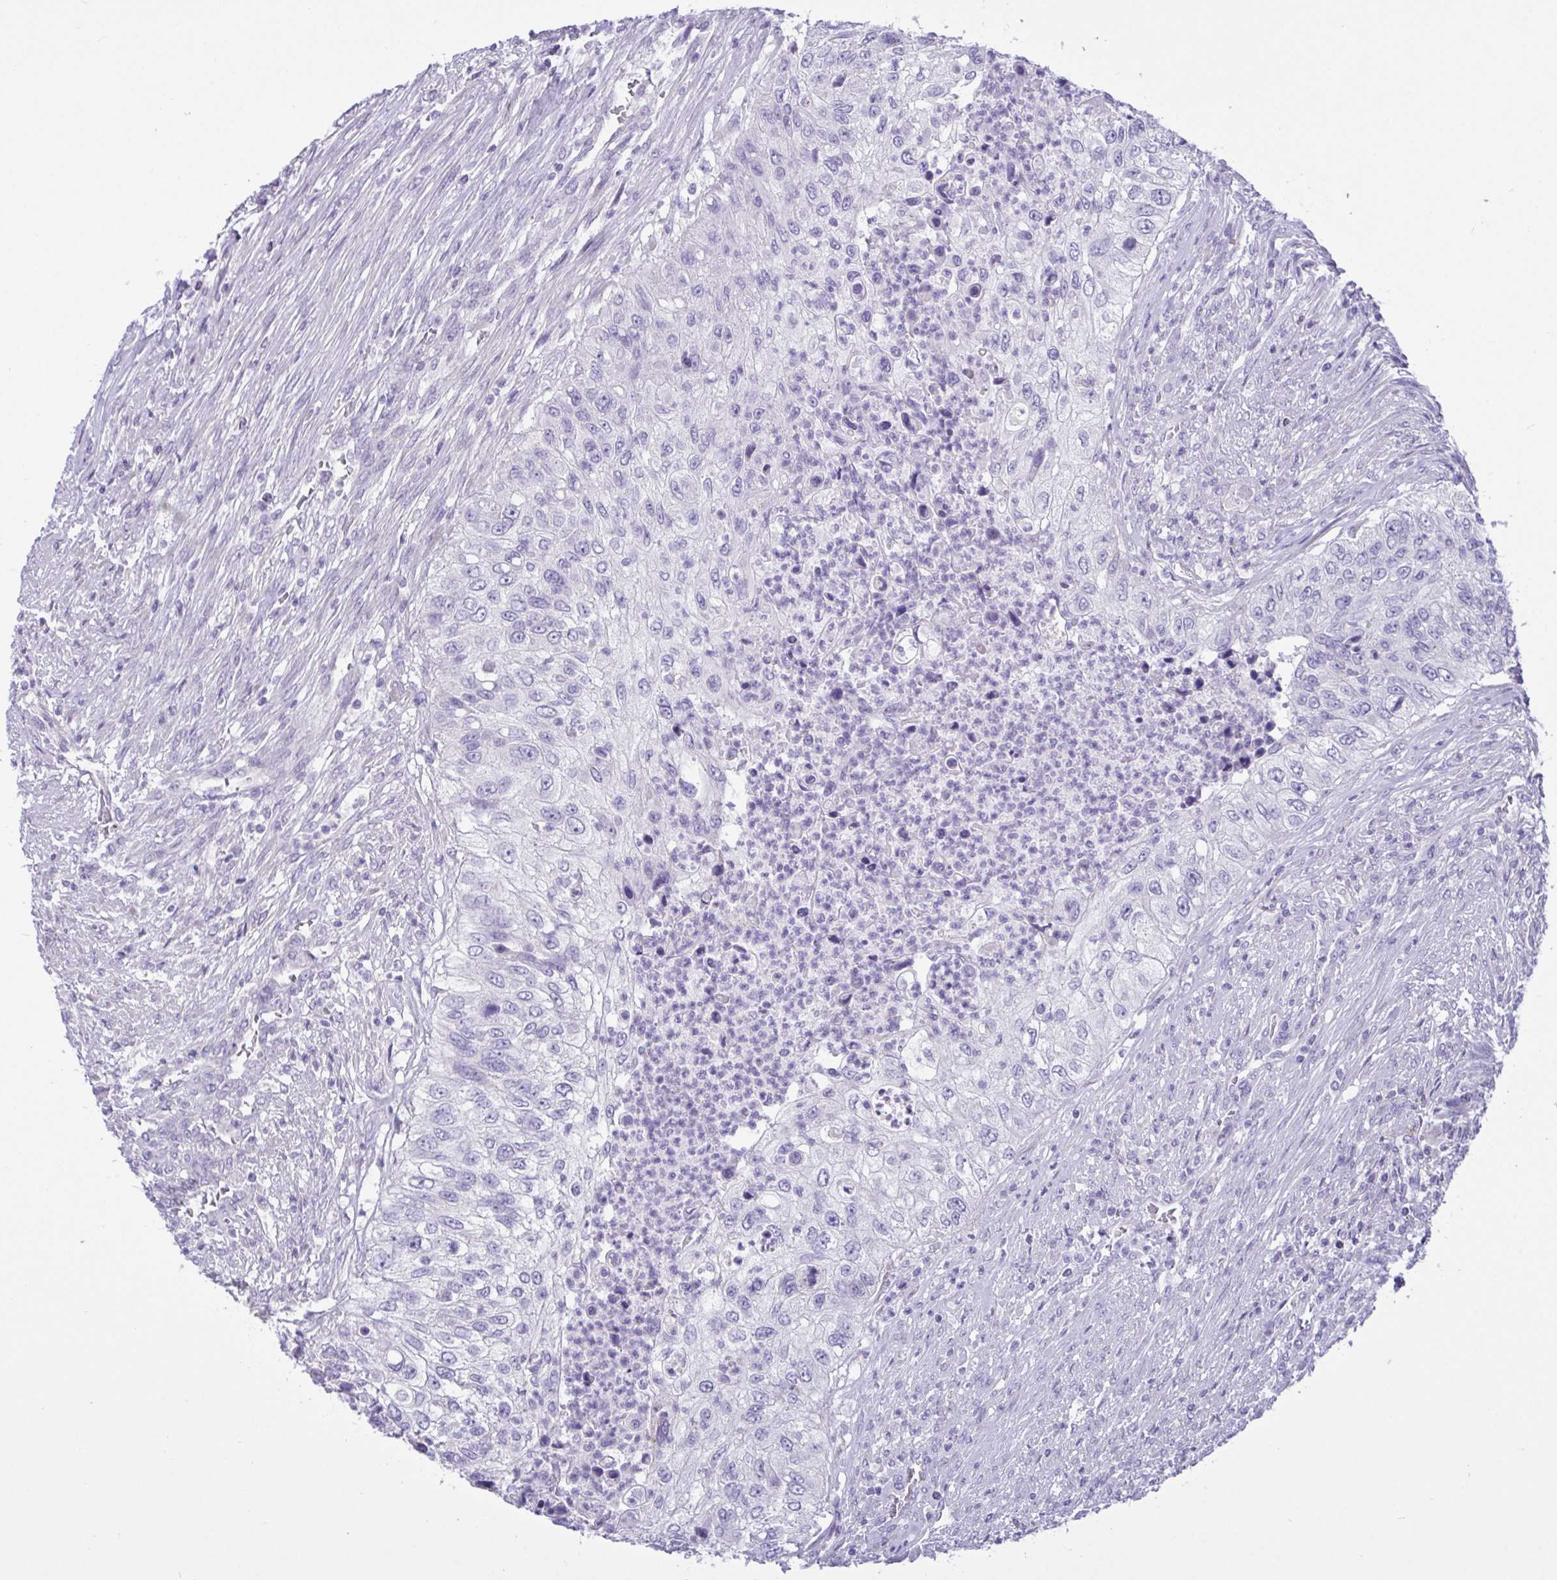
{"staining": {"intensity": "negative", "quantity": "none", "location": "none"}, "tissue": "urothelial cancer", "cell_type": "Tumor cells", "image_type": "cancer", "snomed": [{"axis": "morphology", "description": "Urothelial carcinoma, High grade"}, {"axis": "topography", "description": "Urinary bladder"}], "caption": "High magnification brightfield microscopy of urothelial cancer stained with DAB (3,3'-diaminobenzidine) (brown) and counterstained with hematoxylin (blue): tumor cells show no significant positivity.", "gene": "C4orf33", "patient": {"sex": "female", "age": 60}}